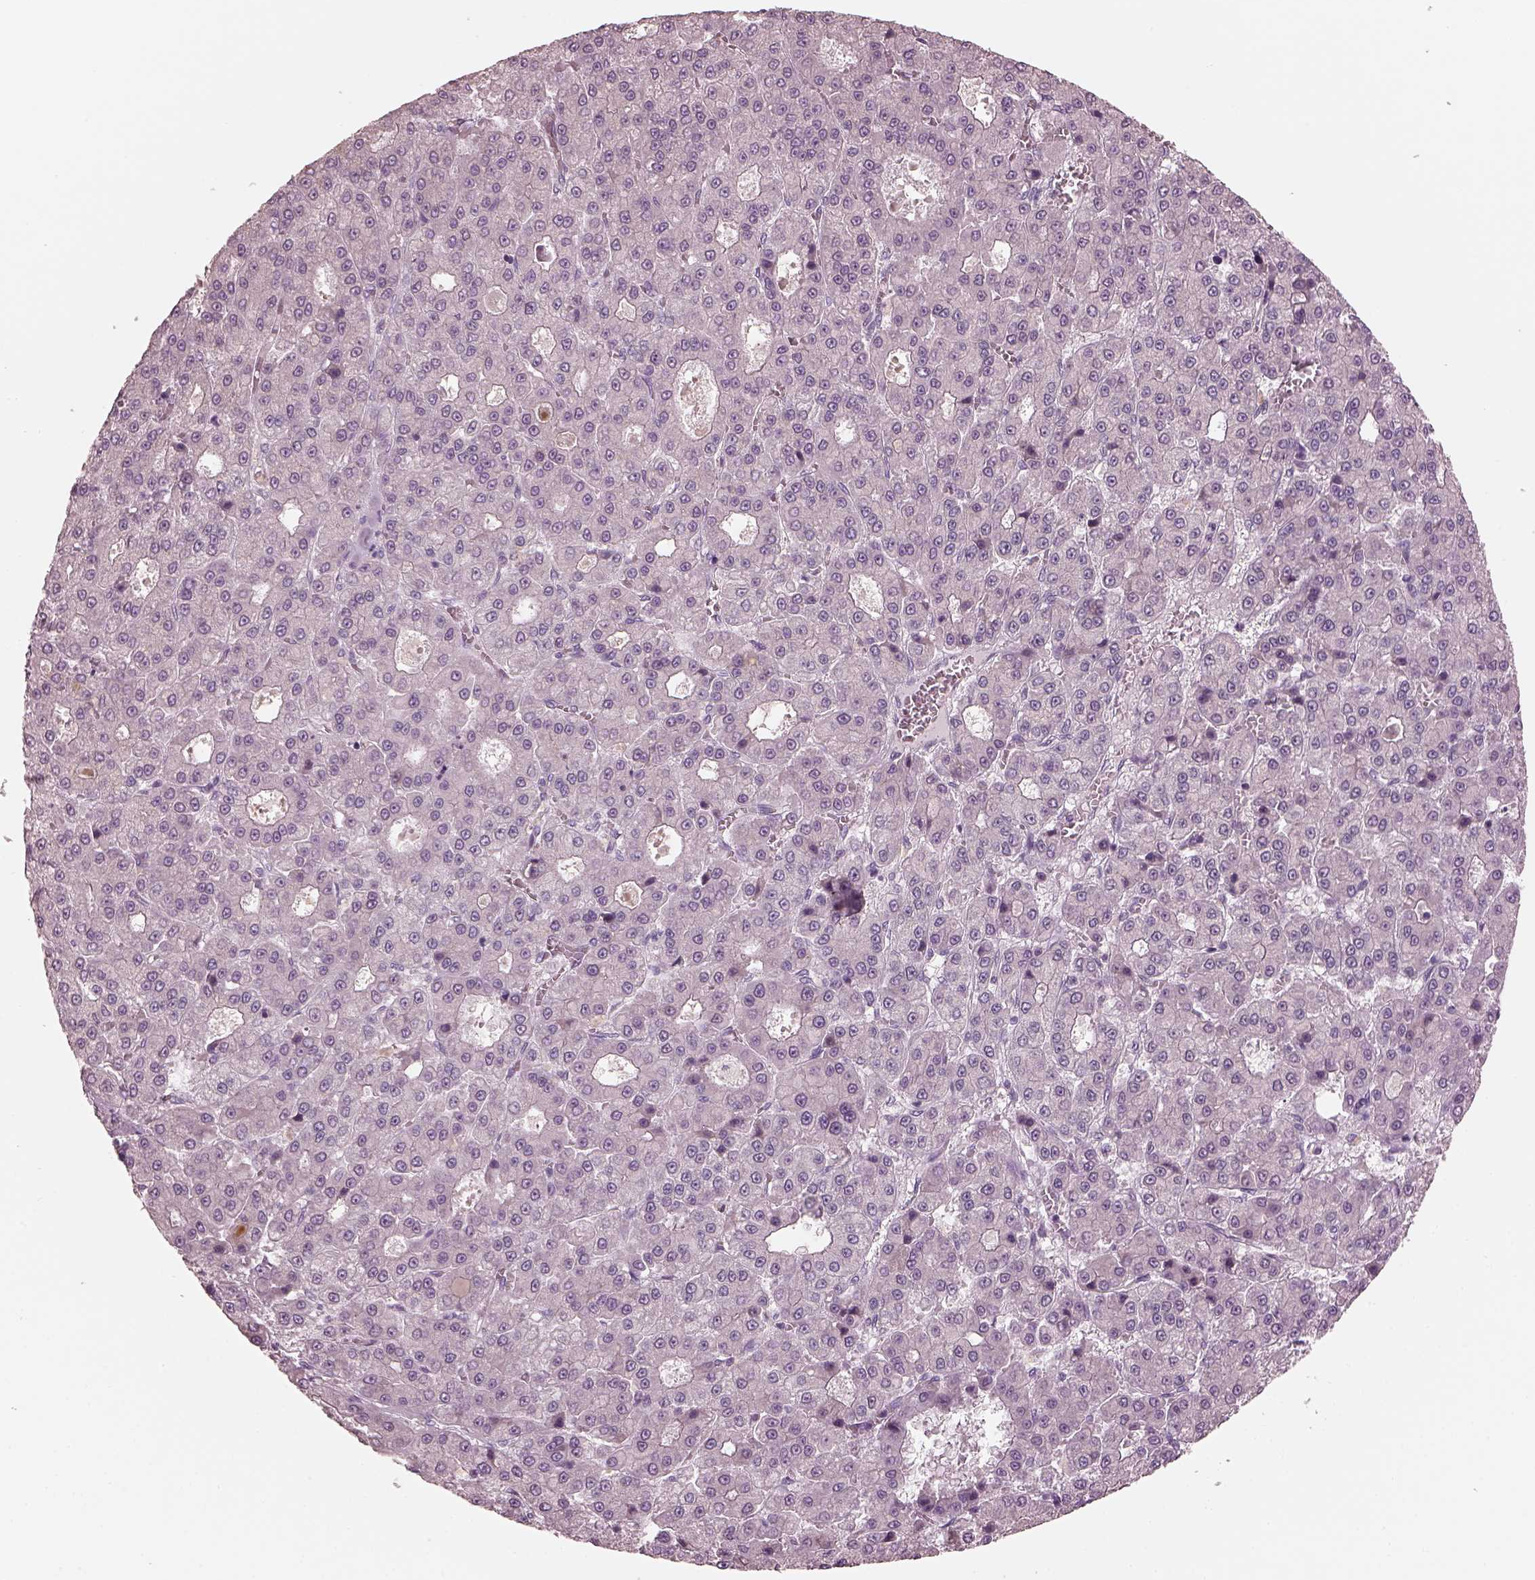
{"staining": {"intensity": "negative", "quantity": "none", "location": "none"}, "tissue": "liver cancer", "cell_type": "Tumor cells", "image_type": "cancer", "snomed": [{"axis": "morphology", "description": "Carcinoma, Hepatocellular, NOS"}, {"axis": "topography", "description": "Liver"}], "caption": "Liver cancer was stained to show a protein in brown. There is no significant positivity in tumor cells. The staining was performed using DAB to visualize the protein expression in brown, while the nuclei were stained in blue with hematoxylin (Magnification: 20x).", "gene": "OPTC", "patient": {"sex": "male", "age": 70}}